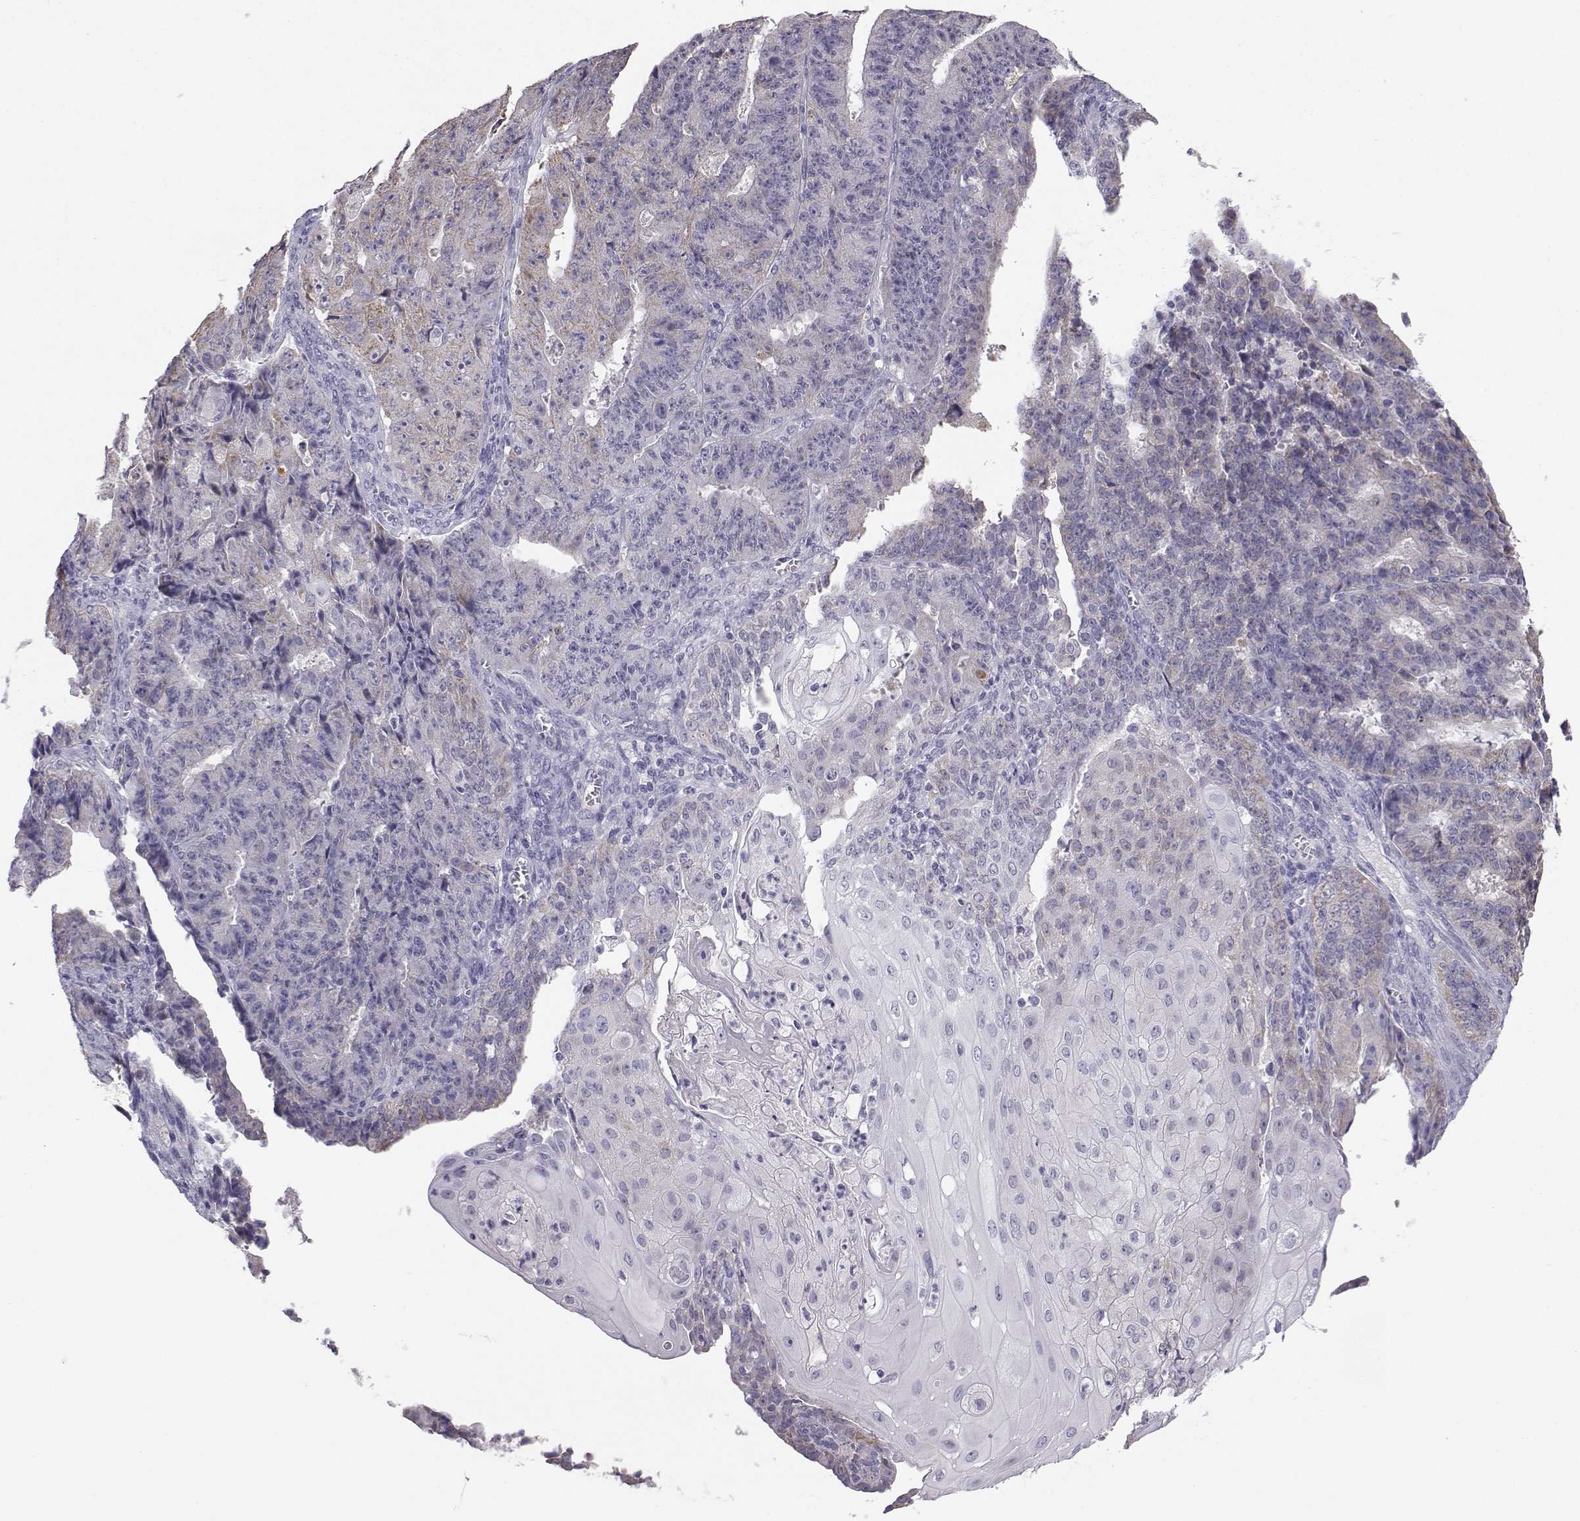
{"staining": {"intensity": "negative", "quantity": "none", "location": "none"}, "tissue": "ovarian cancer", "cell_type": "Tumor cells", "image_type": "cancer", "snomed": [{"axis": "morphology", "description": "Carcinoma, endometroid"}, {"axis": "topography", "description": "Ovary"}], "caption": "Immunohistochemical staining of human ovarian cancer (endometroid carcinoma) shows no significant expression in tumor cells.", "gene": "KCNMB4", "patient": {"sex": "female", "age": 42}}